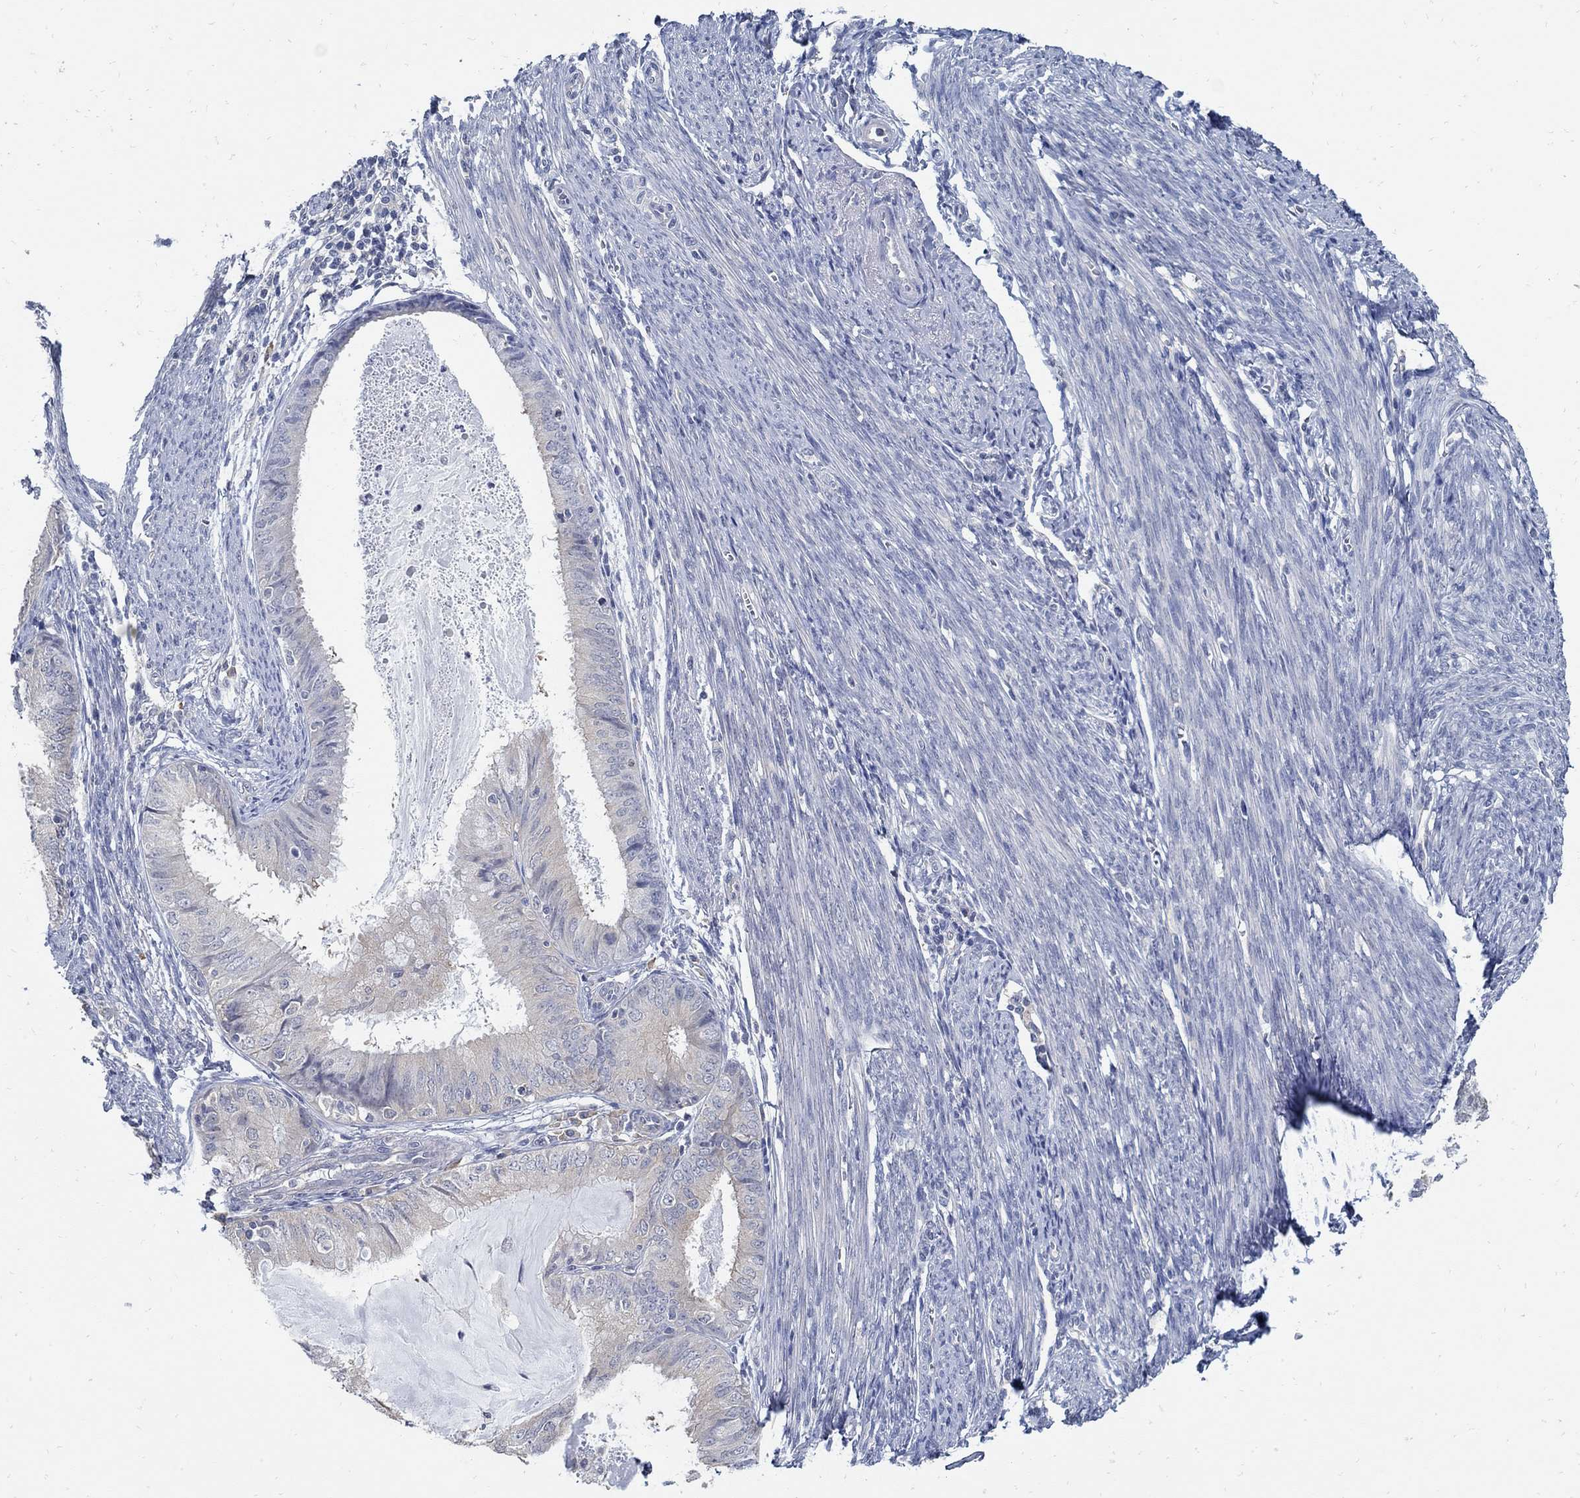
{"staining": {"intensity": "weak", "quantity": "<25%", "location": "cytoplasmic/membranous"}, "tissue": "endometrial cancer", "cell_type": "Tumor cells", "image_type": "cancer", "snomed": [{"axis": "morphology", "description": "Adenocarcinoma, NOS"}, {"axis": "topography", "description": "Endometrium"}], "caption": "The photomicrograph reveals no significant expression in tumor cells of endometrial adenocarcinoma. (Stains: DAB IHC with hematoxylin counter stain, Microscopy: brightfield microscopy at high magnification).", "gene": "PCDH11X", "patient": {"sex": "female", "age": 57}}